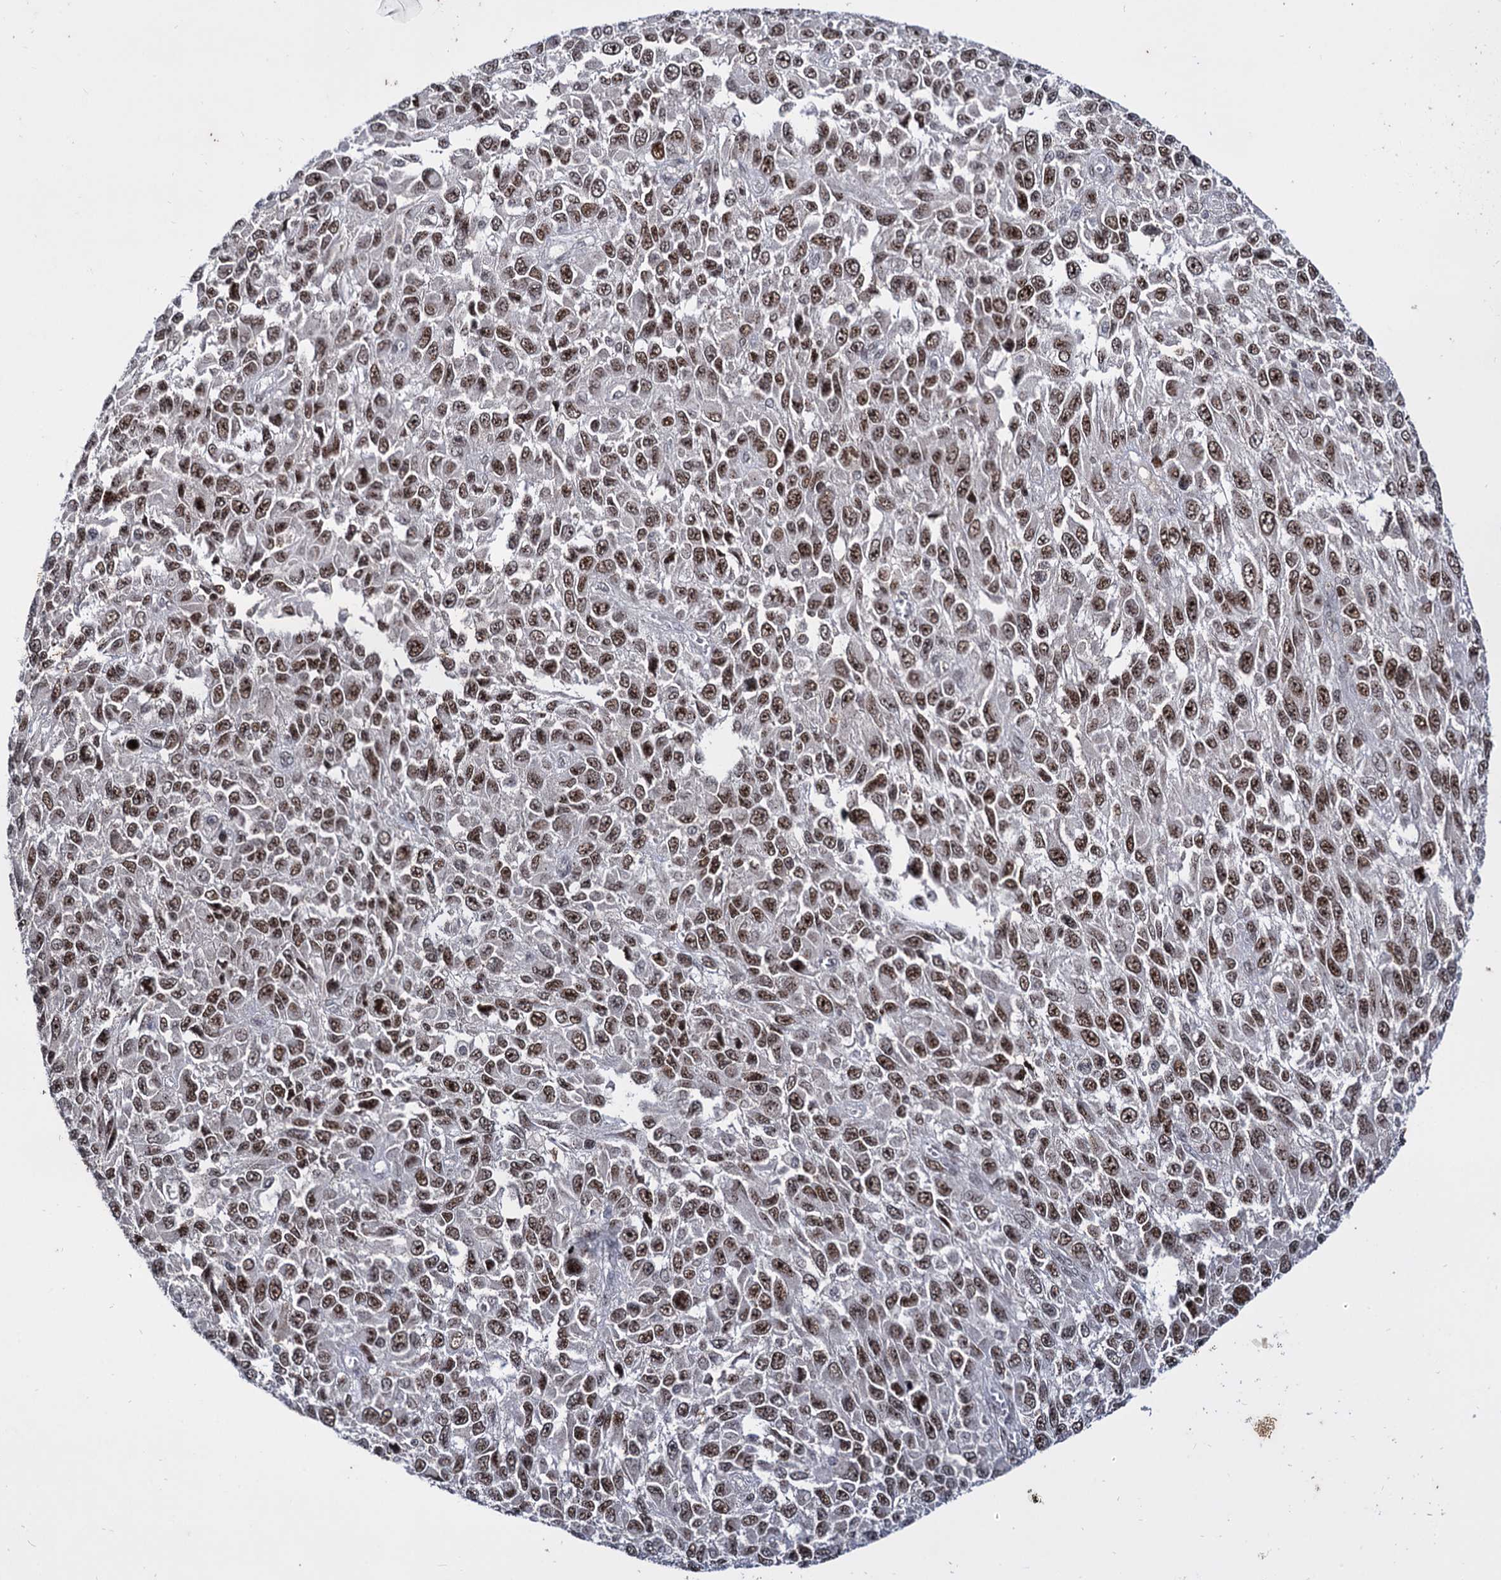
{"staining": {"intensity": "moderate", "quantity": ">75%", "location": "nuclear"}, "tissue": "melanoma", "cell_type": "Tumor cells", "image_type": "cancer", "snomed": [{"axis": "morphology", "description": "Normal tissue, NOS"}, {"axis": "morphology", "description": "Malignant melanoma, NOS"}, {"axis": "topography", "description": "Skin"}], "caption": "Approximately >75% of tumor cells in melanoma exhibit moderate nuclear protein expression as visualized by brown immunohistochemical staining.", "gene": "SMCHD1", "patient": {"sex": "female", "age": 96}}